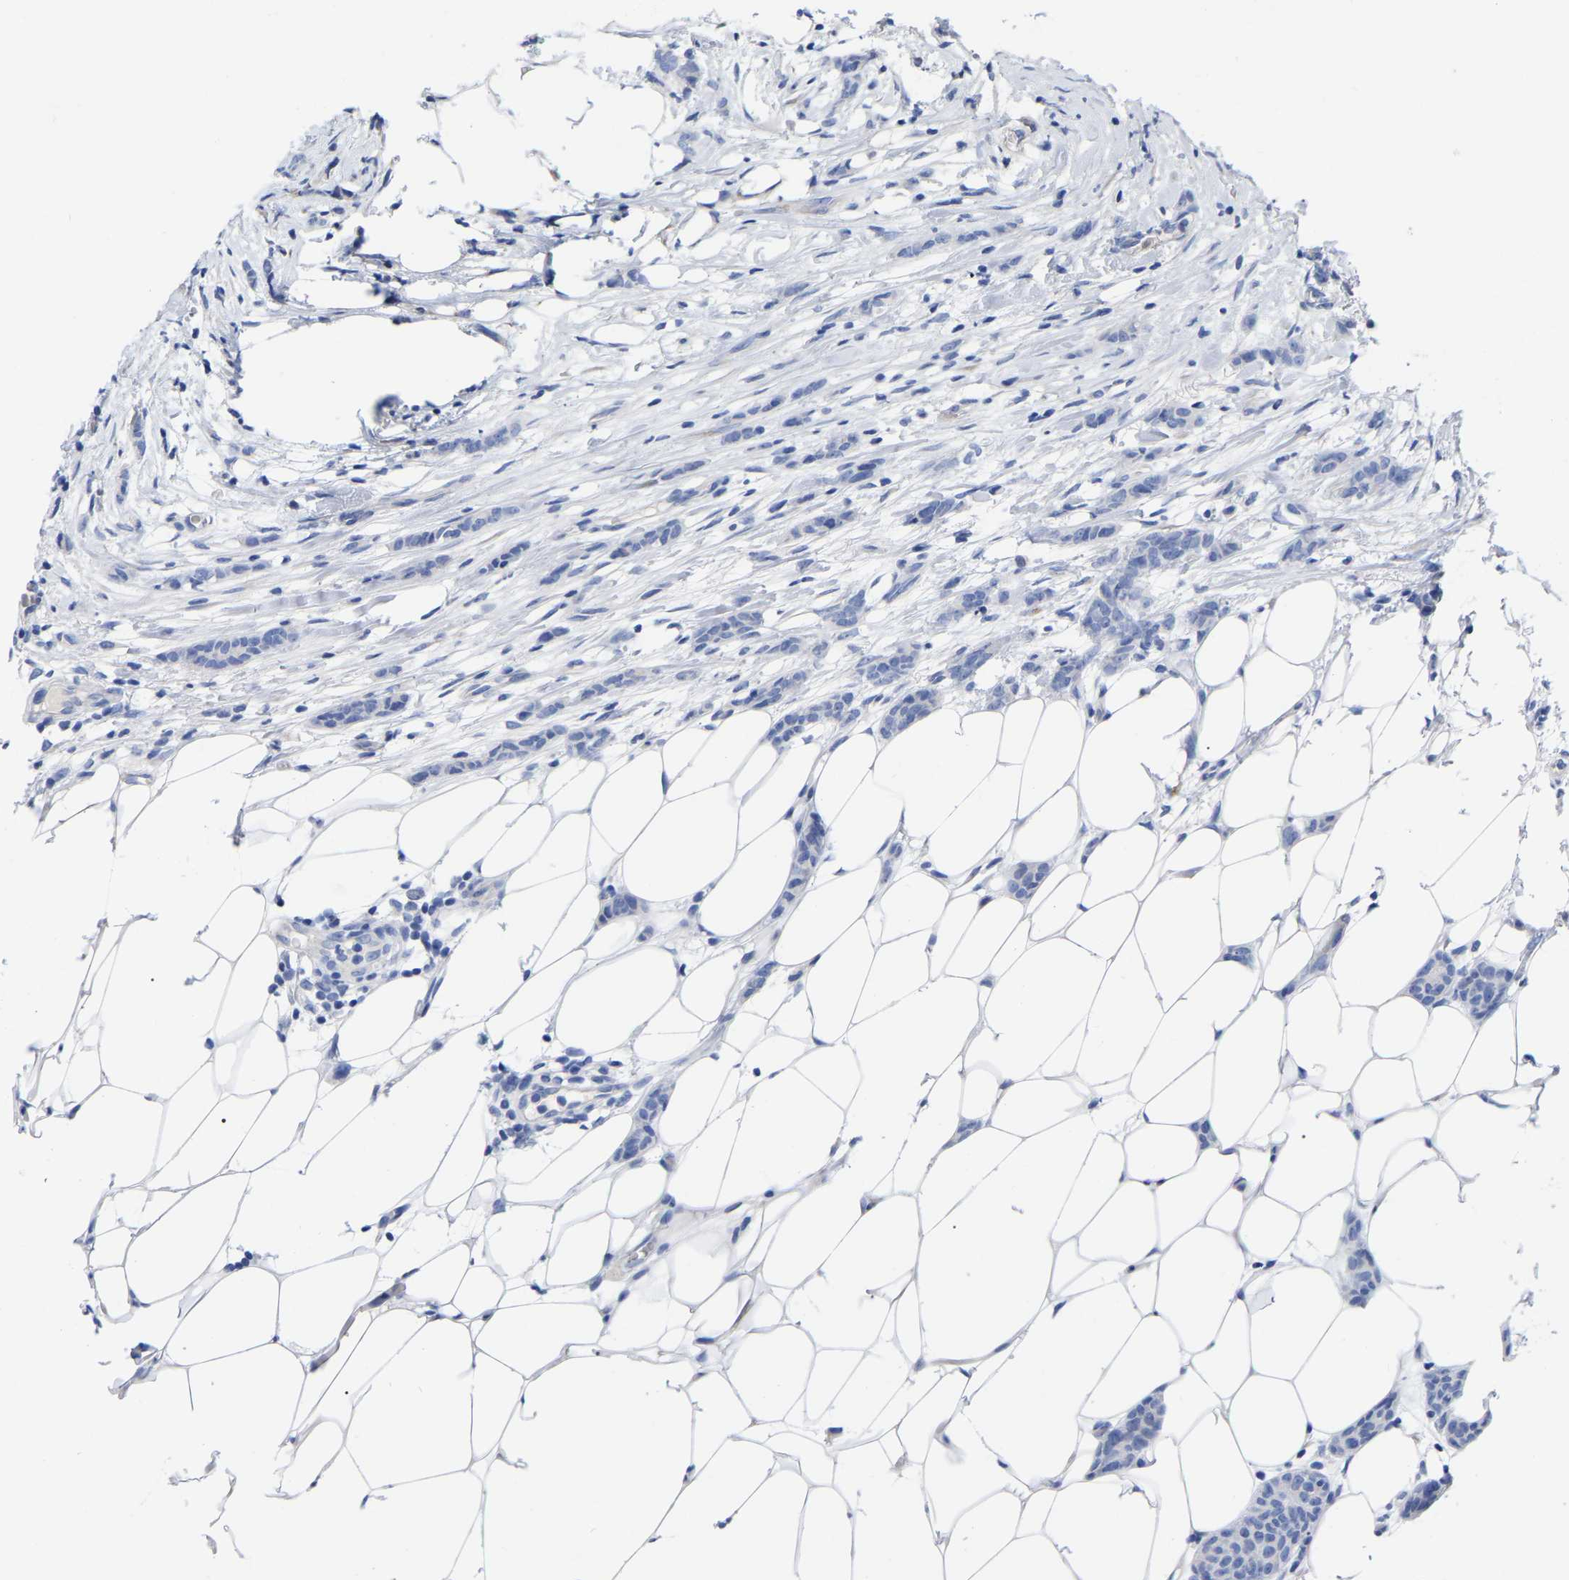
{"staining": {"intensity": "negative", "quantity": "none", "location": "none"}, "tissue": "breast cancer", "cell_type": "Tumor cells", "image_type": "cancer", "snomed": [{"axis": "morphology", "description": "Lobular carcinoma"}, {"axis": "topography", "description": "Skin"}, {"axis": "topography", "description": "Breast"}], "caption": "Lobular carcinoma (breast) was stained to show a protein in brown. There is no significant expression in tumor cells. (DAB immunohistochemistry (IHC) with hematoxylin counter stain).", "gene": "HAPLN1", "patient": {"sex": "female", "age": 46}}